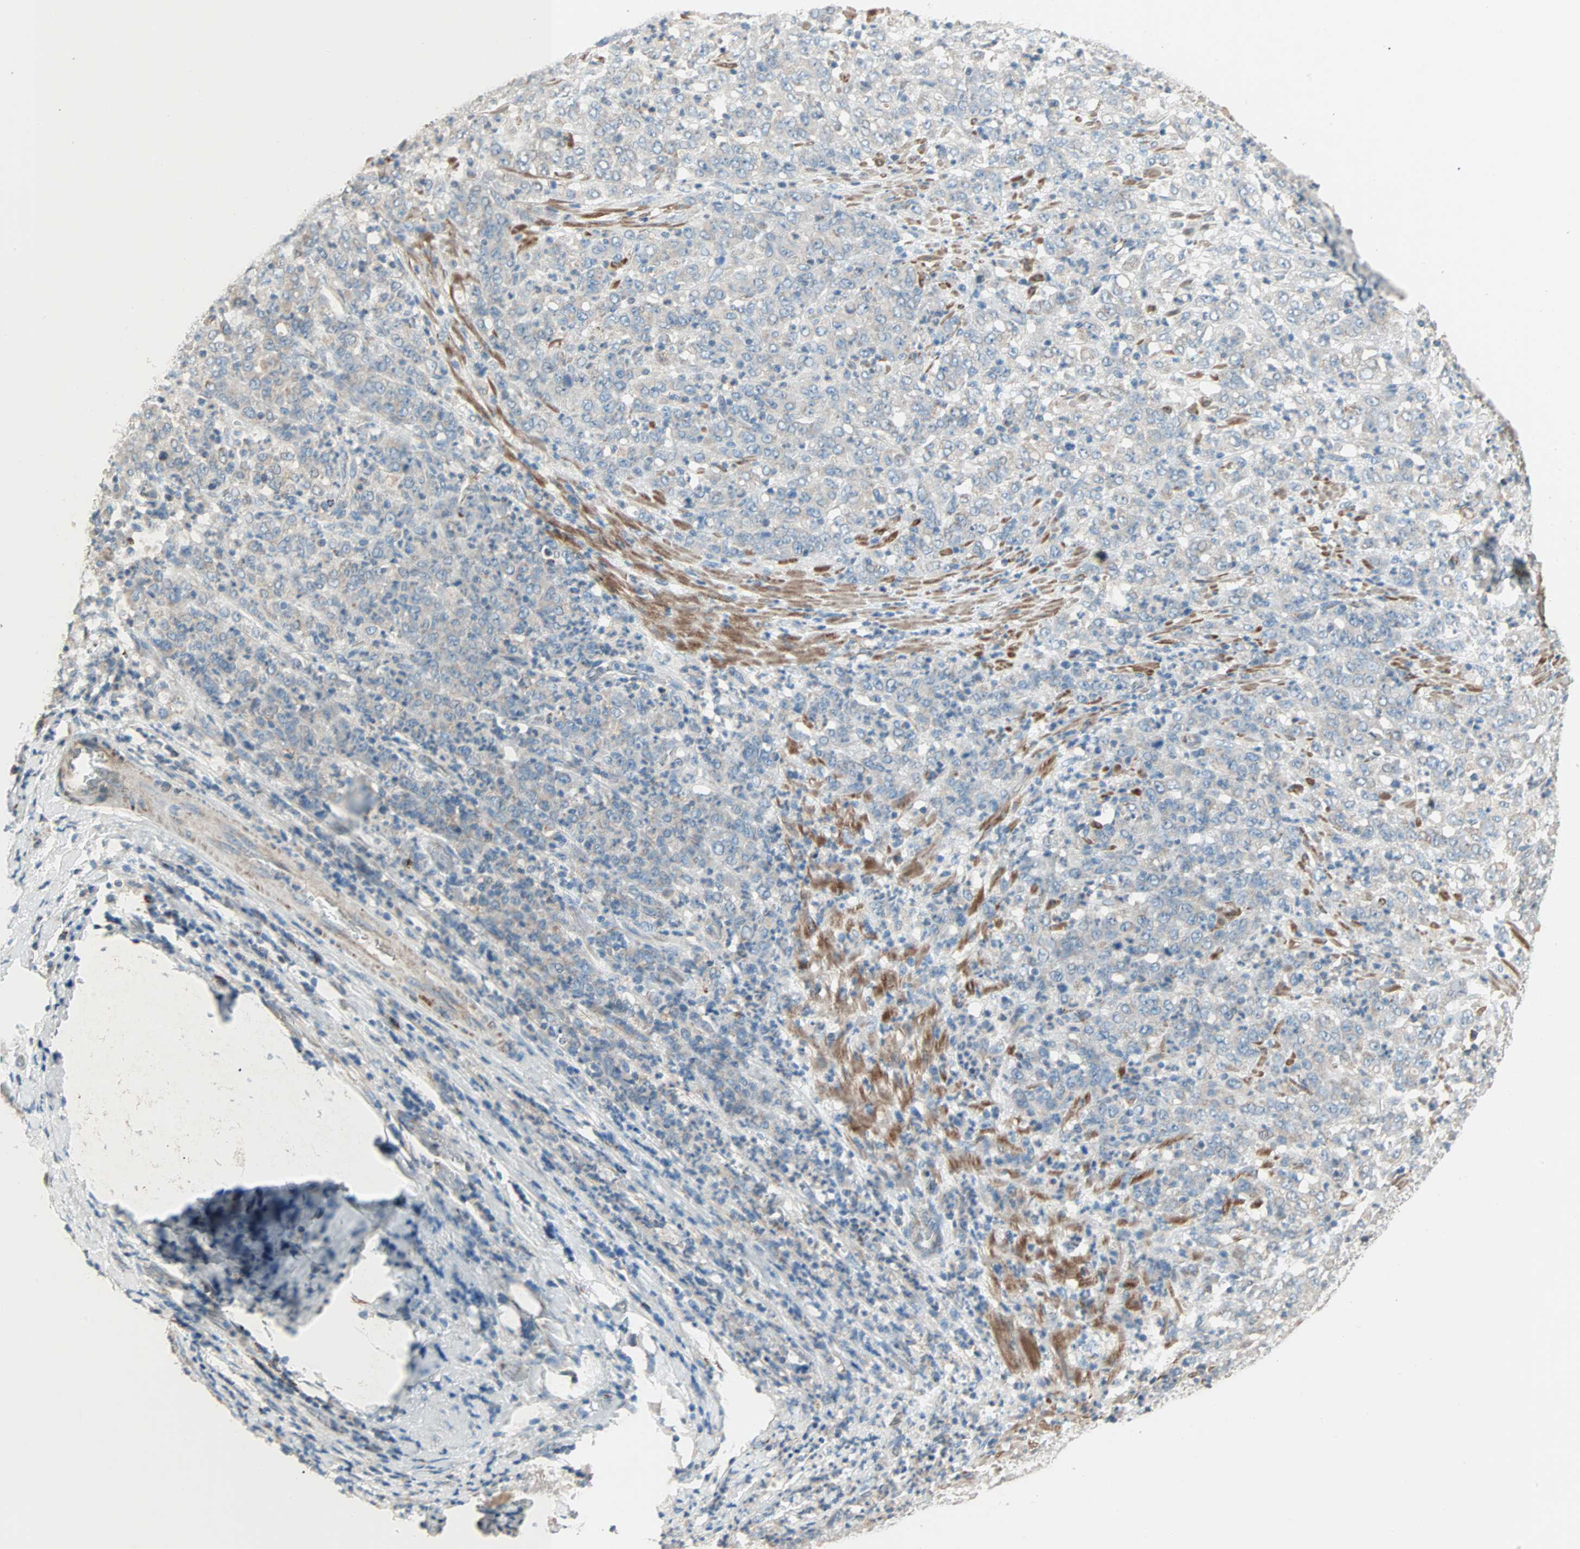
{"staining": {"intensity": "negative", "quantity": "none", "location": "none"}, "tissue": "stomach cancer", "cell_type": "Tumor cells", "image_type": "cancer", "snomed": [{"axis": "morphology", "description": "Adenocarcinoma, NOS"}, {"axis": "topography", "description": "Stomach, lower"}], "caption": "An image of human adenocarcinoma (stomach) is negative for staining in tumor cells. (Stains: DAB (3,3'-diaminobenzidine) immunohistochemistry with hematoxylin counter stain, Microscopy: brightfield microscopy at high magnification).", "gene": "ACVRL1", "patient": {"sex": "female", "age": 71}}